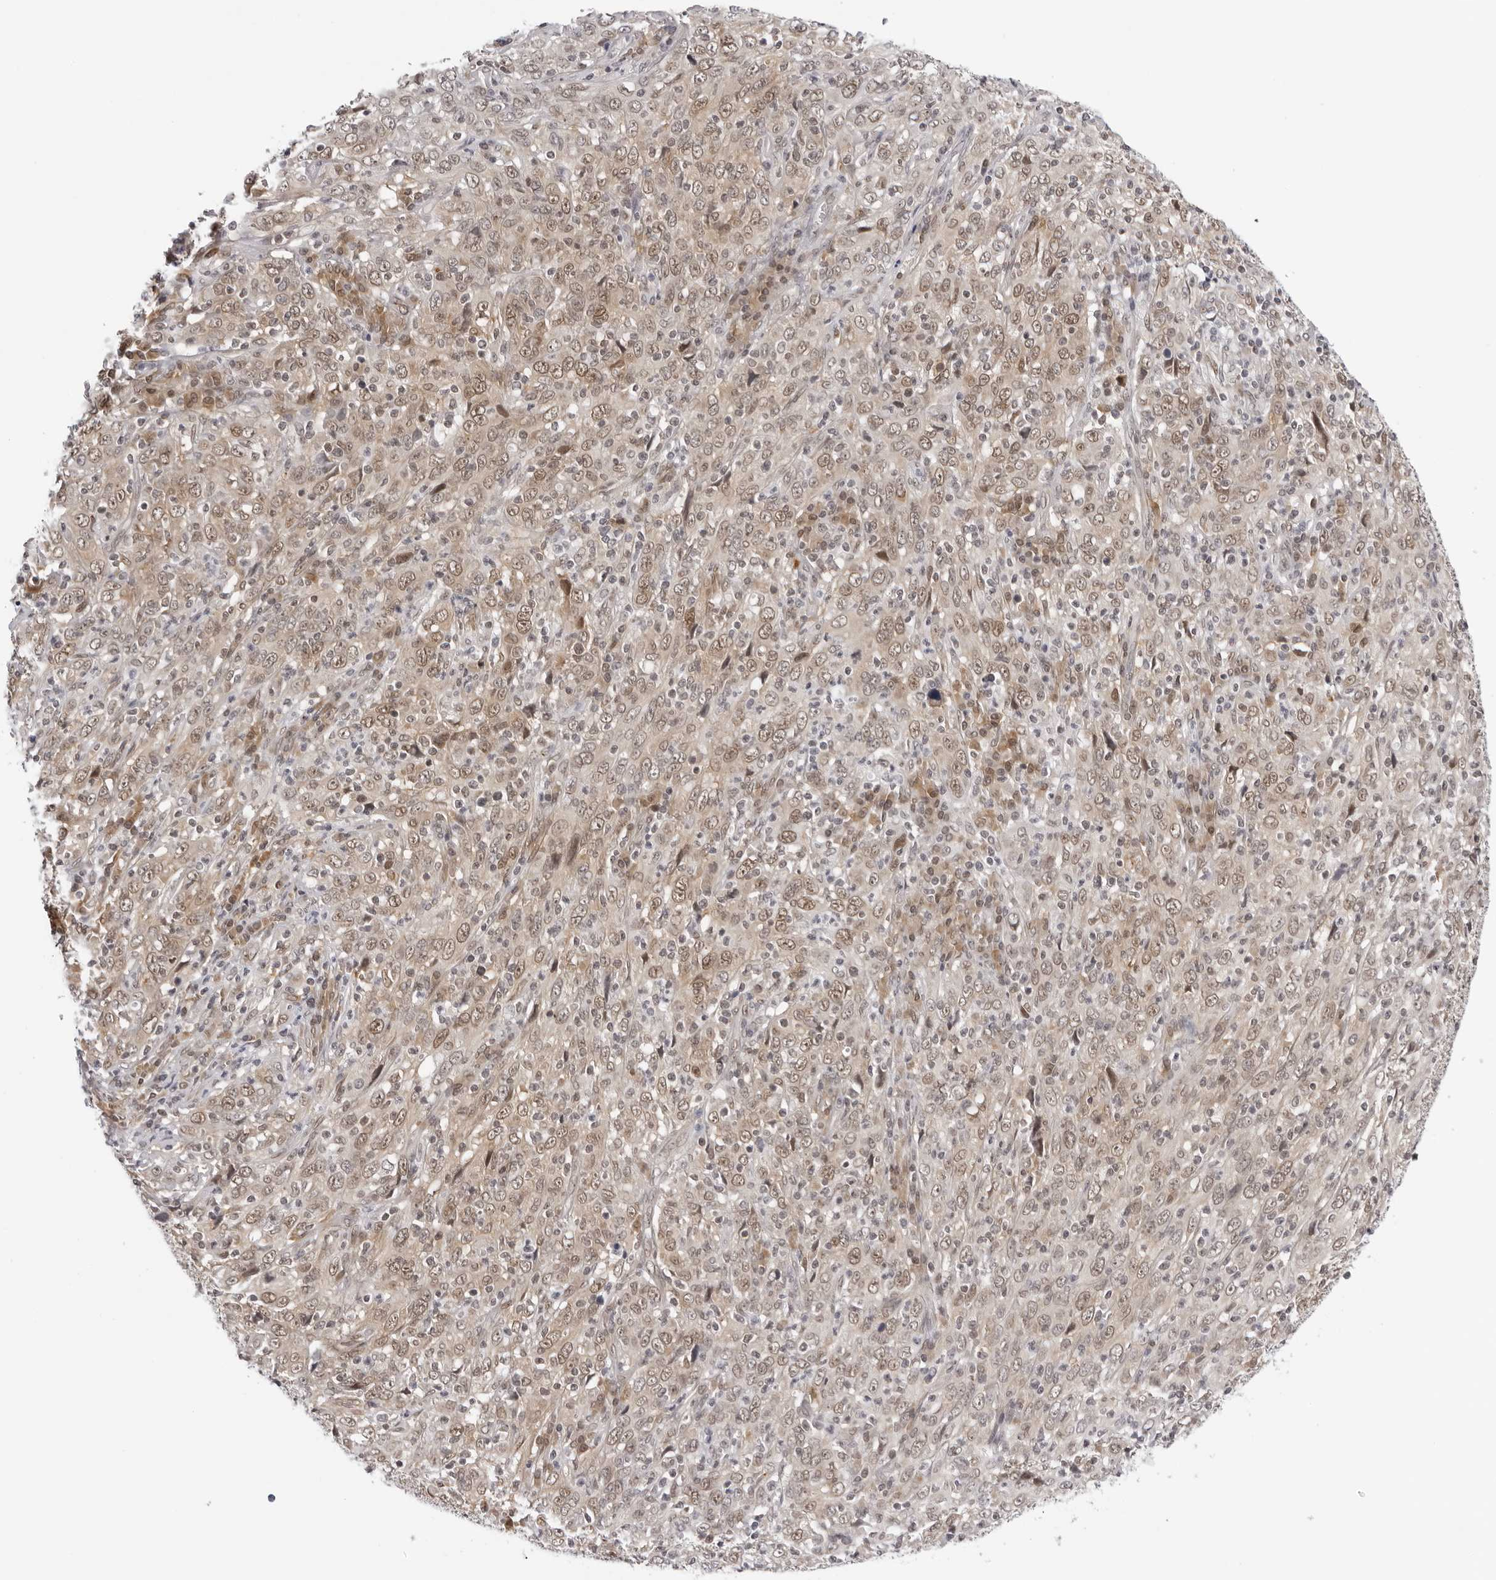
{"staining": {"intensity": "moderate", "quantity": ">75%", "location": "nuclear"}, "tissue": "cervical cancer", "cell_type": "Tumor cells", "image_type": "cancer", "snomed": [{"axis": "morphology", "description": "Squamous cell carcinoma, NOS"}, {"axis": "topography", "description": "Cervix"}], "caption": "Immunohistochemical staining of cervical squamous cell carcinoma reveals medium levels of moderate nuclear protein staining in about >75% of tumor cells.", "gene": "WDR77", "patient": {"sex": "female", "age": 46}}